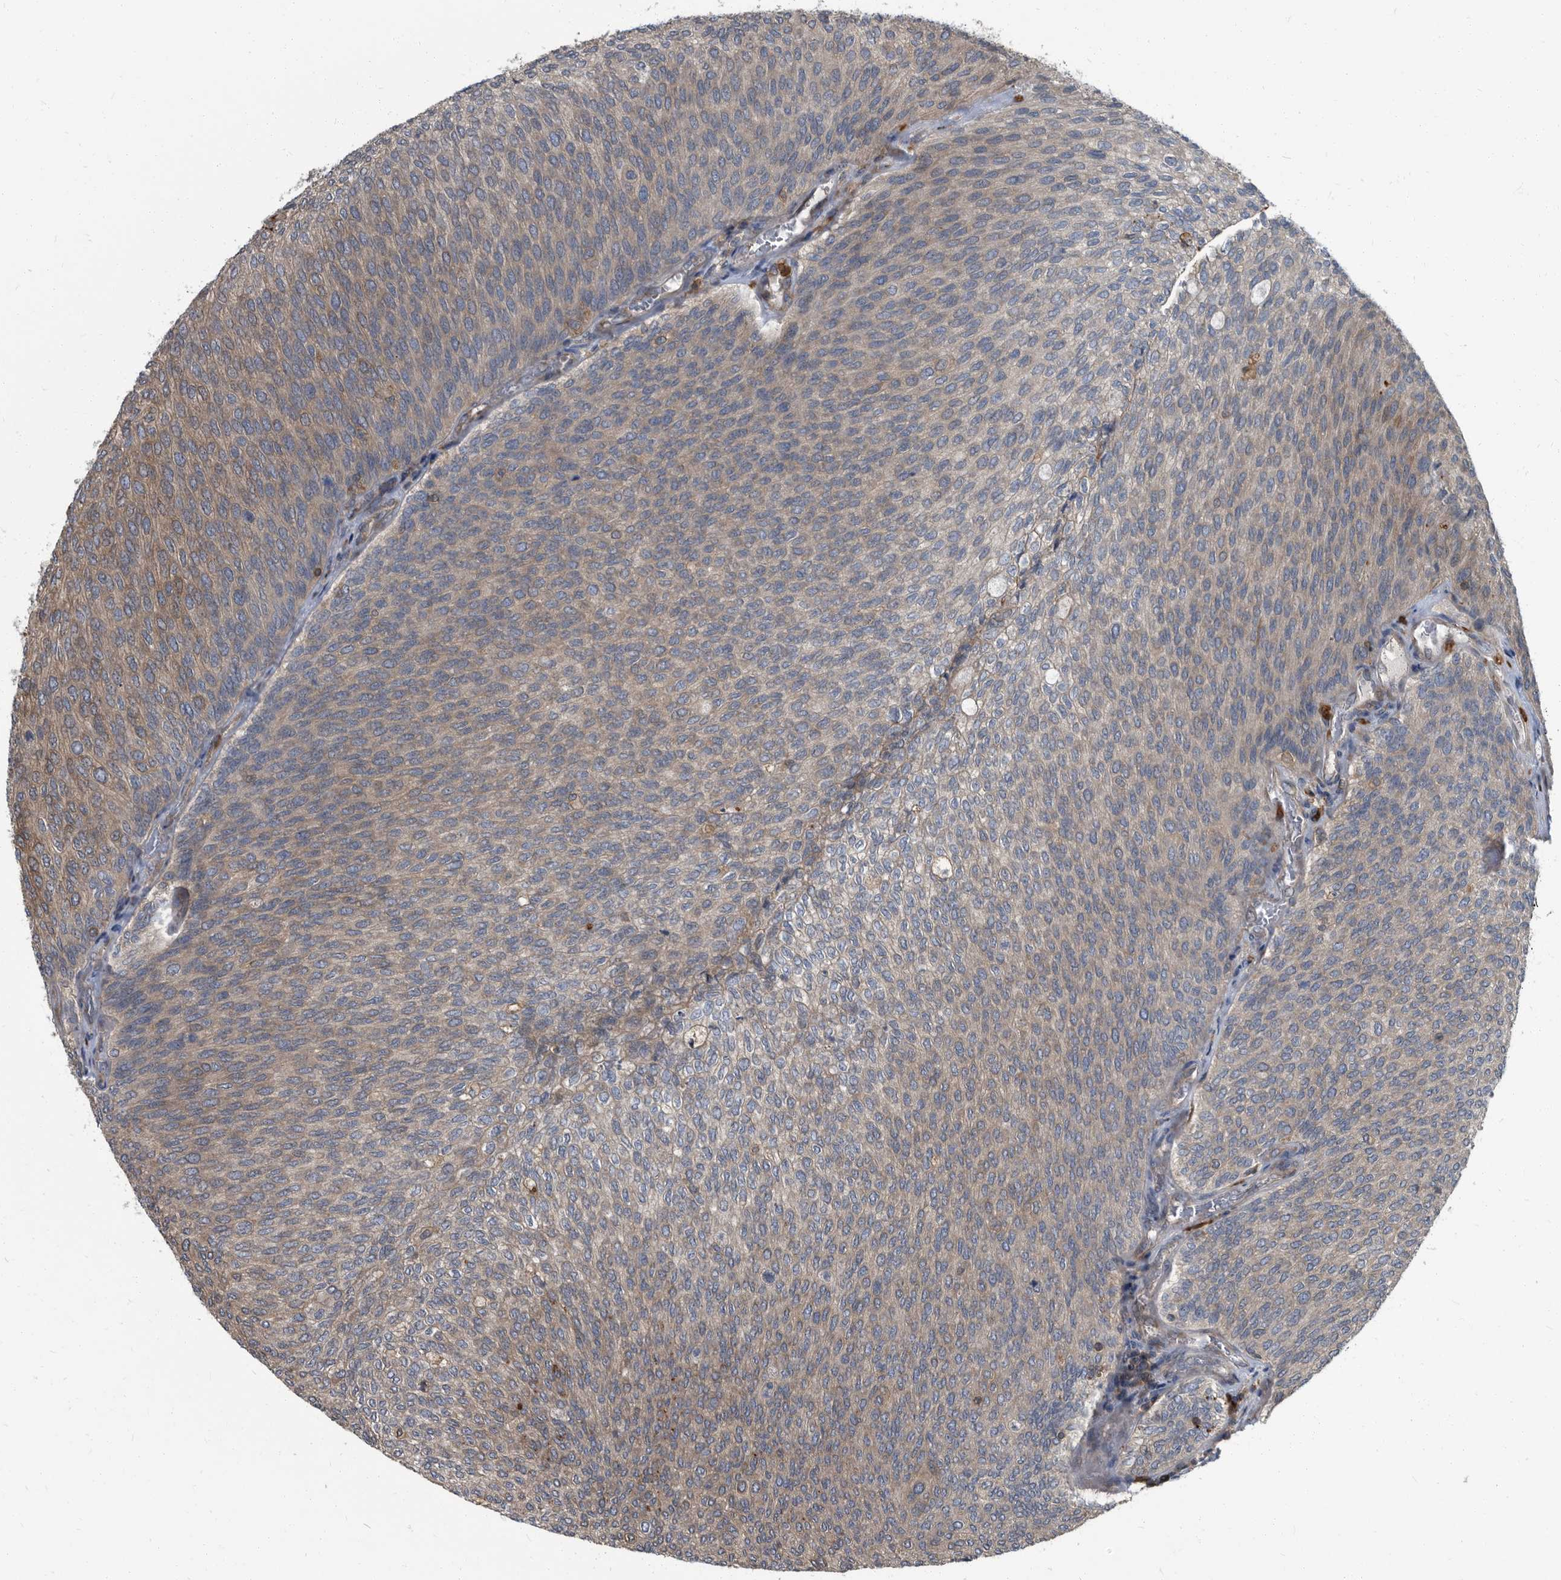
{"staining": {"intensity": "moderate", "quantity": "25%-75%", "location": "cytoplasmic/membranous"}, "tissue": "urothelial cancer", "cell_type": "Tumor cells", "image_type": "cancer", "snomed": [{"axis": "morphology", "description": "Urothelial carcinoma, Low grade"}, {"axis": "topography", "description": "Urinary bladder"}], "caption": "Moderate cytoplasmic/membranous protein staining is seen in about 25%-75% of tumor cells in low-grade urothelial carcinoma. Using DAB (3,3'-diaminobenzidine) (brown) and hematoxylin (blue) stains, captured at high magnification using brightfield microscopy.", "gene": "CDV3", "patient": {"sex": "female", "age": 79}}